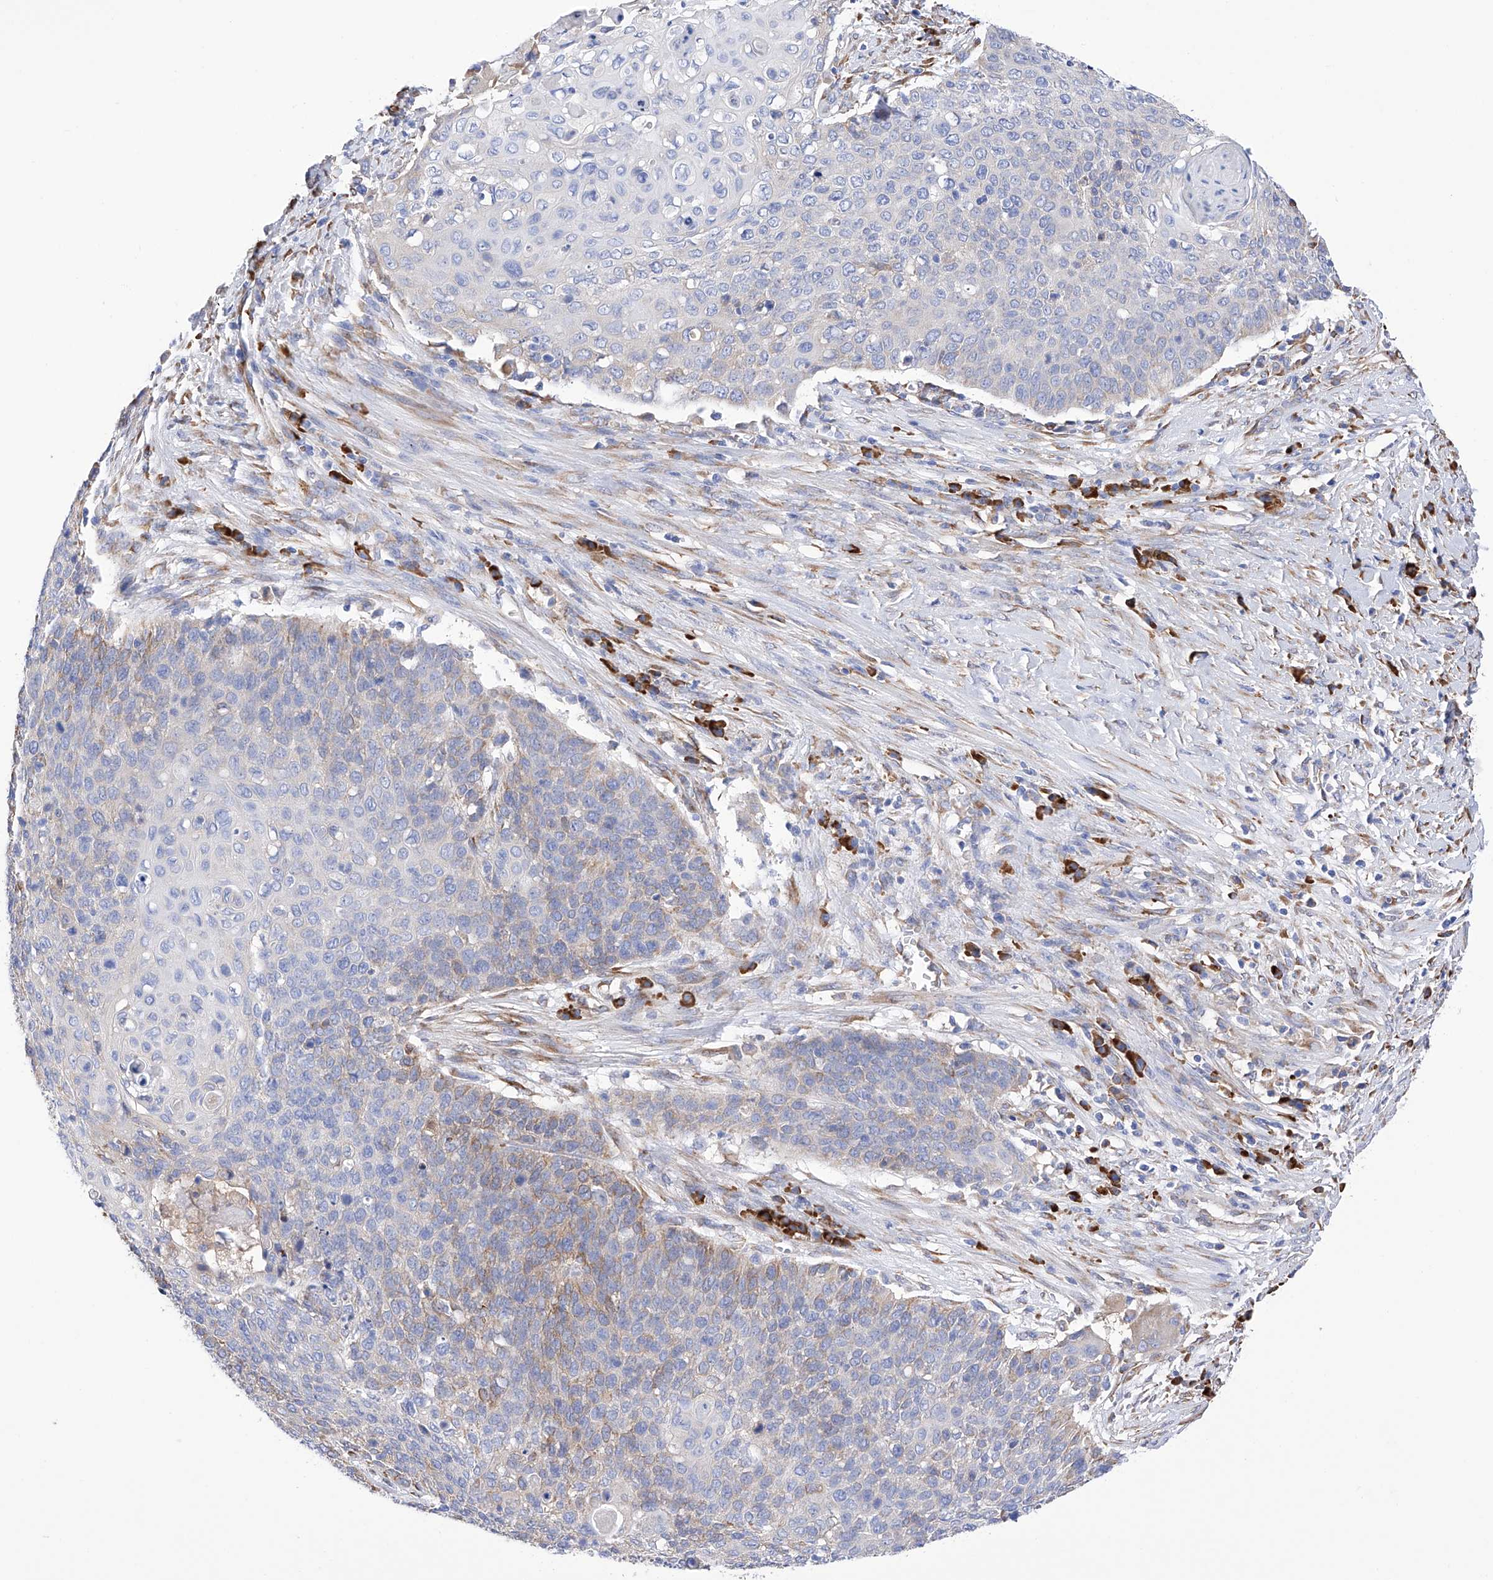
{"staining": {"intensity": "moderate", "quantity": "<25%", "location": "cytoplasmic/membranous"}, "tissue": "cervical cancer", "cell_type": "Tumor cells", "image_type": "cancer", "snomed": [{"axis": "morphology", "description": "Squamous cell carcinoma, NOS"}, {"axis": "topography", "description": "Cervix"}], "caption": "Protein analysis of cervical squamous cell carcinoma tissue demonstrates moderate cytoplasmic/membranous positivity in approximately <25% of tumor cells. The protein of interest is shown in brown color, while the nuclei are stained blue.", "gene": "PDIA5", "patient": {"sex": "female", "age": 39}}